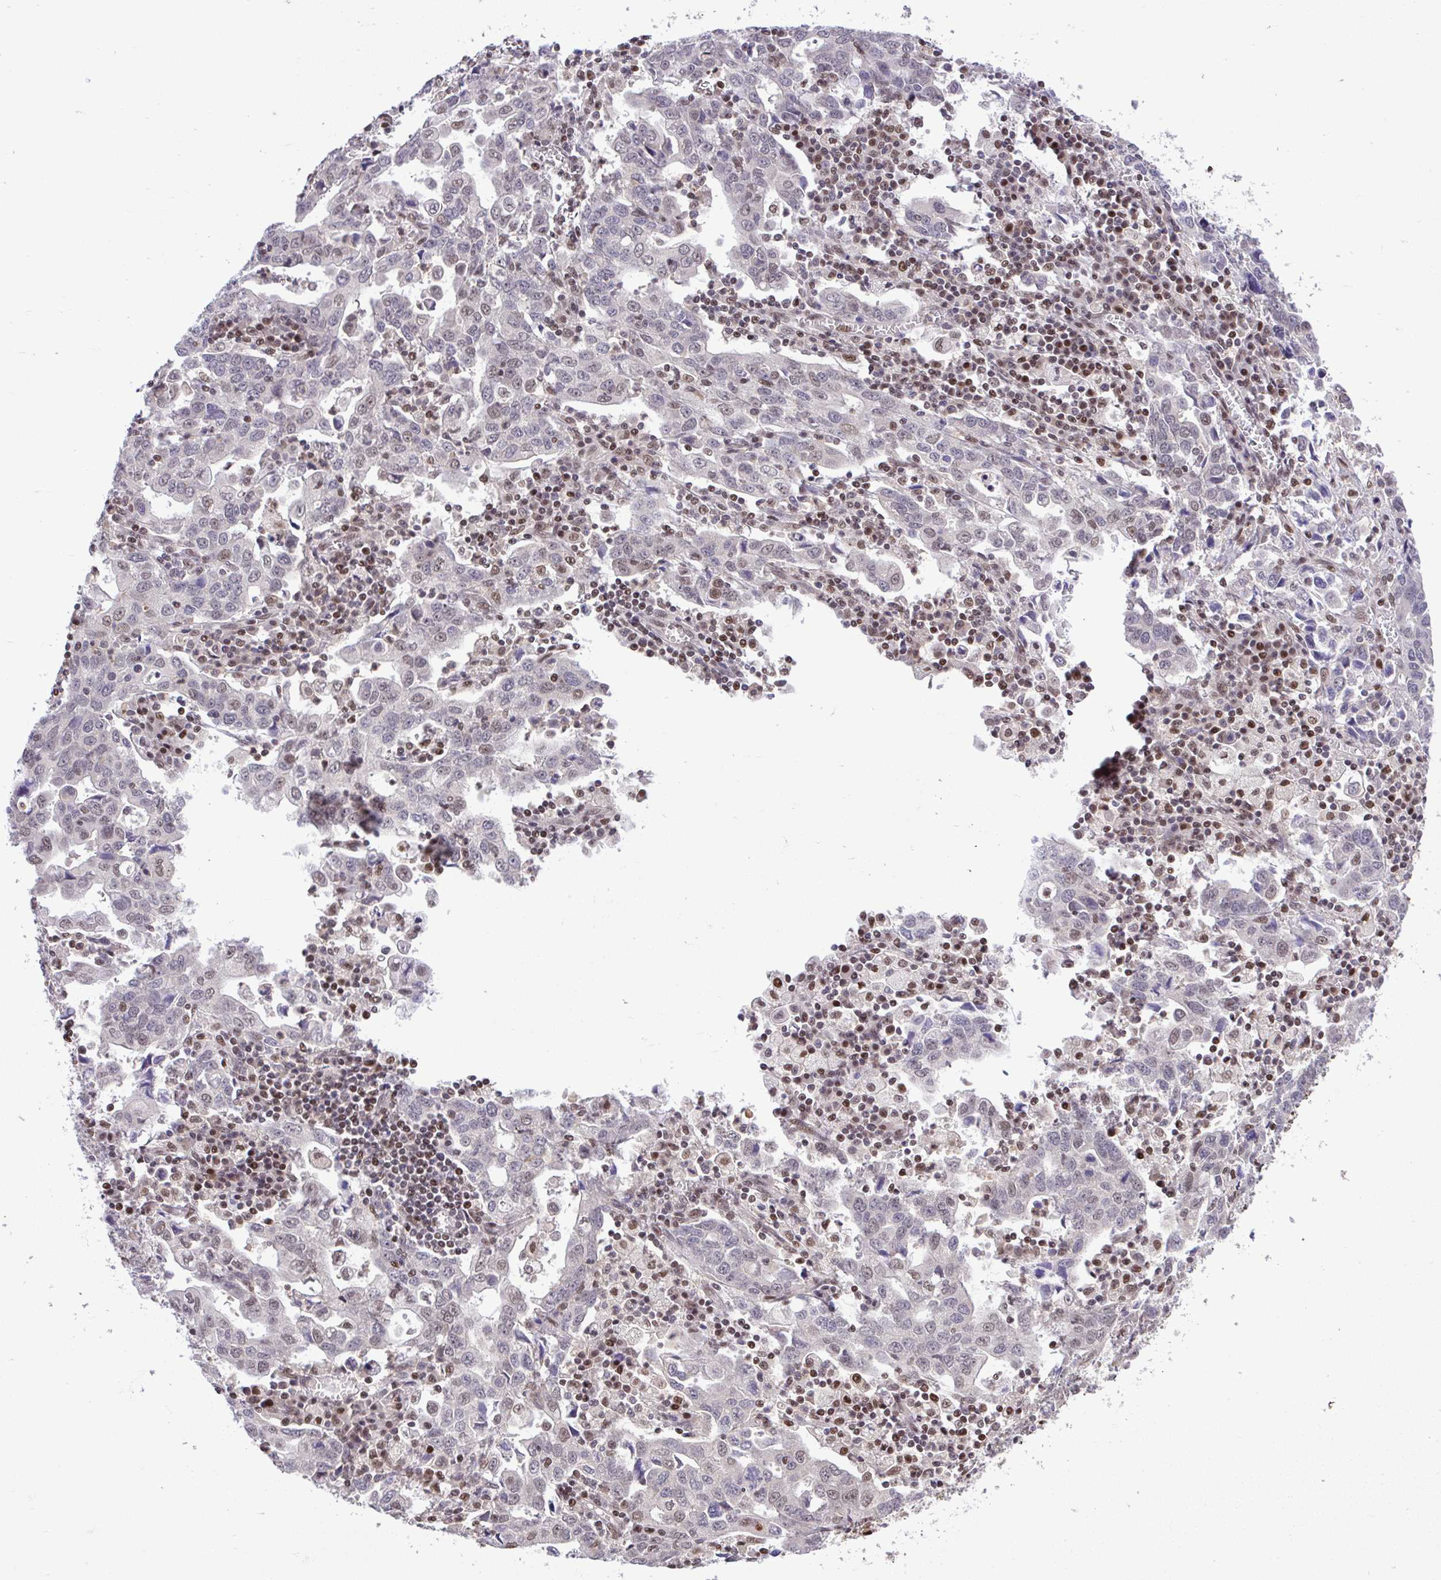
{"staining": {"intensity": "weak", "quantity": "<25%", "location": "nuclear"}, "tissue": "stomach cancer", "cell_type": "Tumor cells", "image_type": "cancer", "snomed": [{"axis": "morphology", "description": "Adenocarcinoma, NOS"}, {"axis": "topography", "description": "Stomach, upper"}], "caption": "There is no significant staining in tumor cells of stomach cancer.", "gene": "GLIS3", "patient": {"sex": "male", "age": 85}}